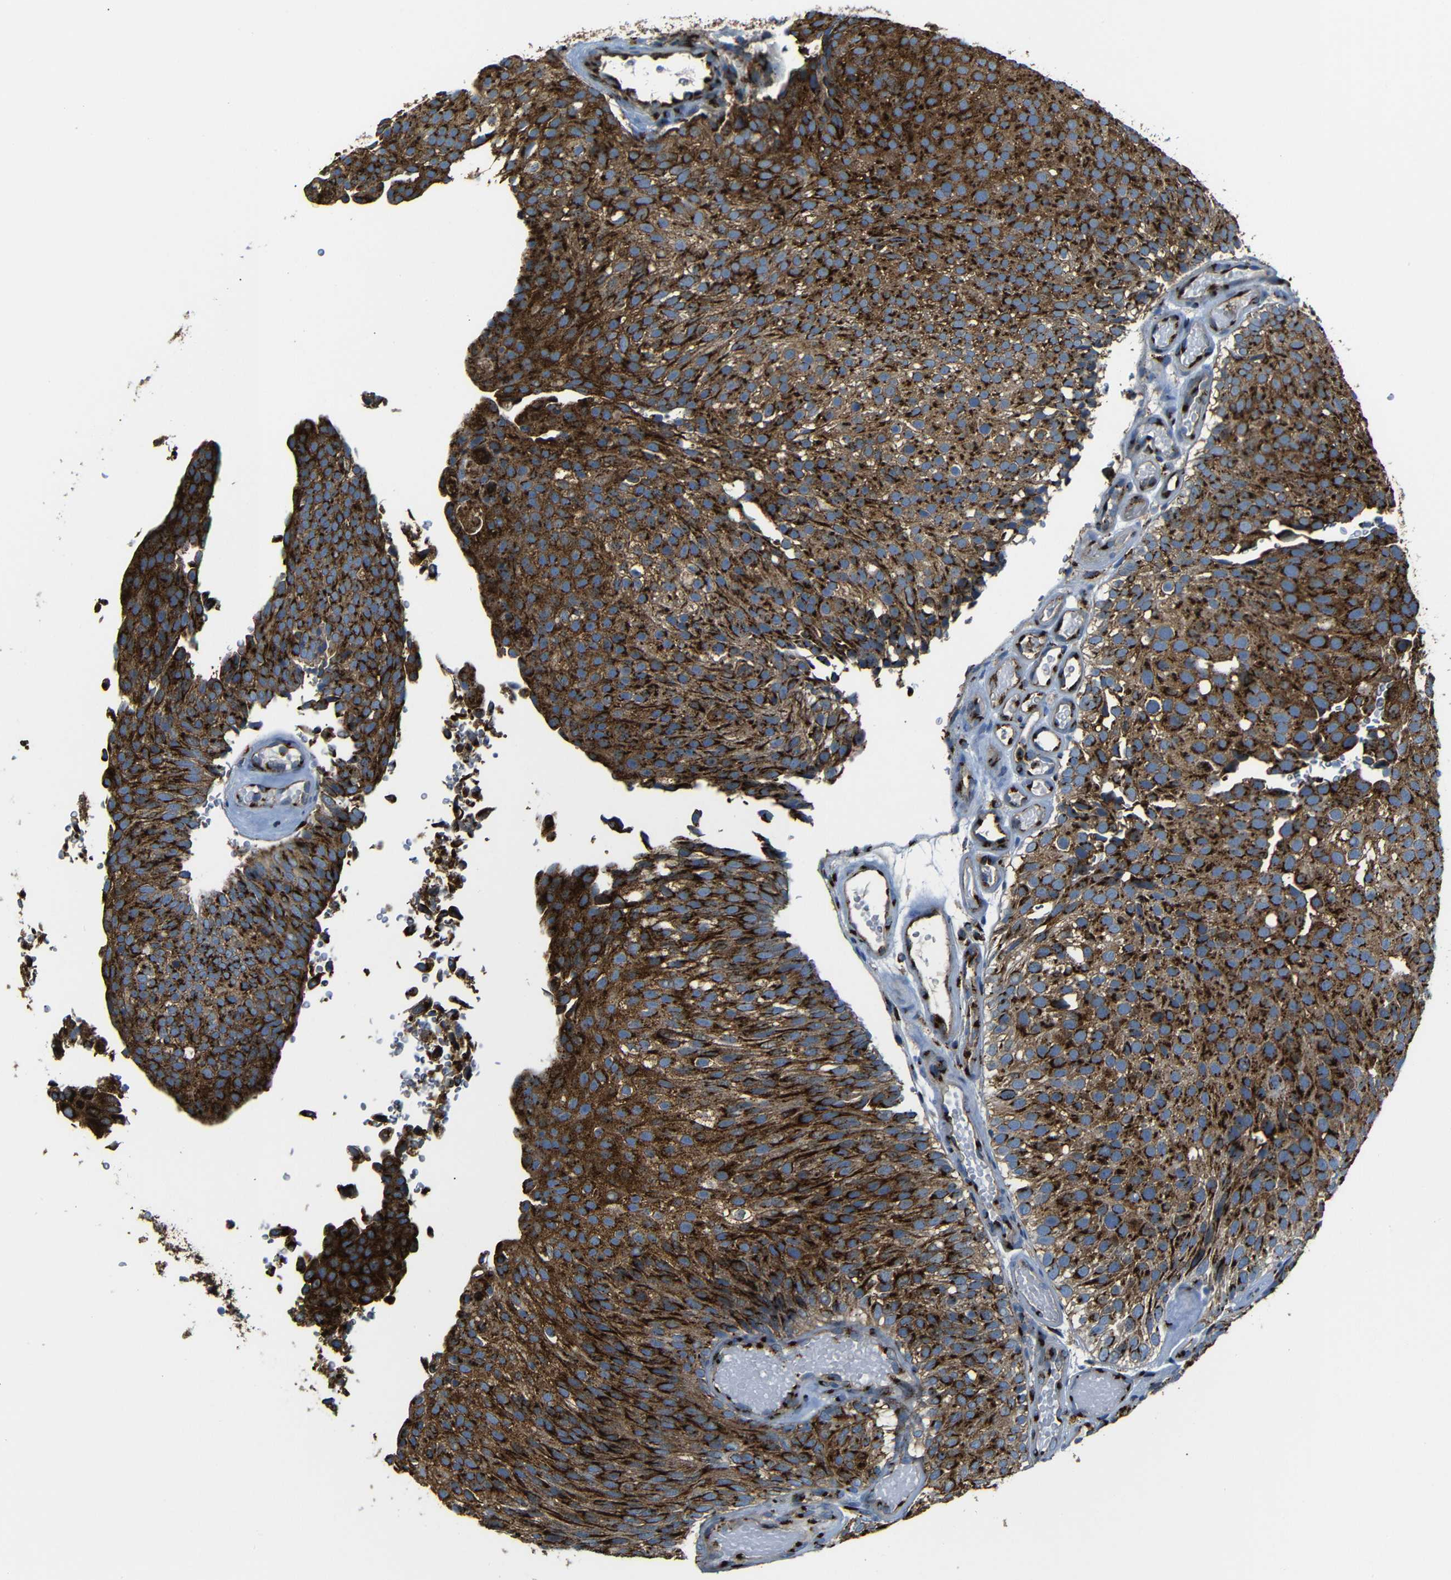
{"staining": {"intensity": "strong", "quantity": ">75%", "location": "cytoplasmic/membranous"}, "tissue": "urothelial cancer", "cell_type": "Tumor cells", "image_type": "cancer", "snomed": [{"axis": "morphology", "description": "Urothelial carcinoma, Low grade"}, {"axis": "topography", "description": "Urinary bladder"}], "caption": "There is high levels of strong cytoplasmic/membranous staining in tumor cells of urothelial cancer, as demonstrated by immunohistochemical staining (brown color).", "gene": "TGOLN2", "patient": {"sex": "male", "age": 78}}